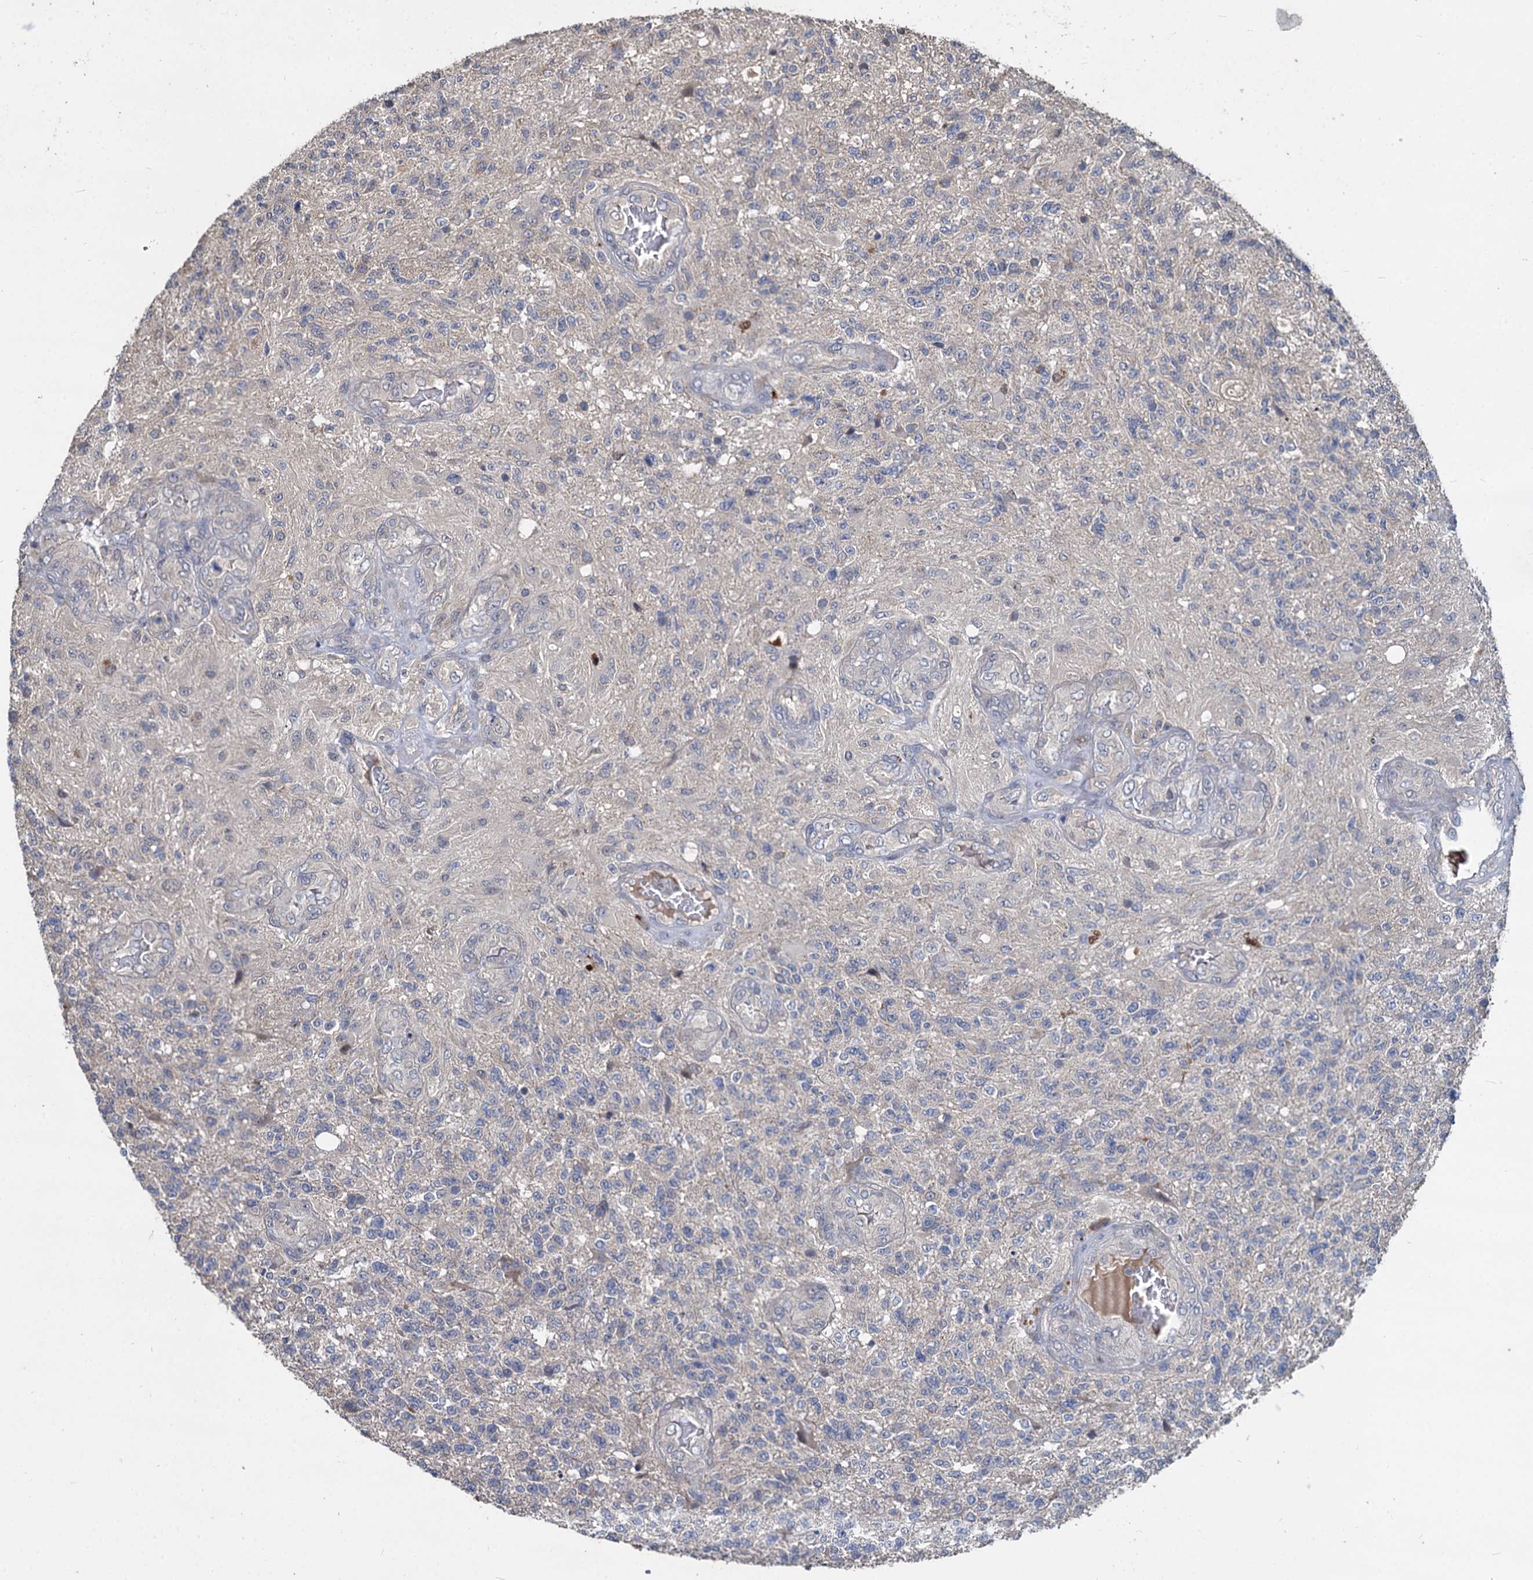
{"staining": {"intensity": "negative", "quantity": "none", "location": "none"}, "tissue": "glioma", "cell_type": "Tumor cells", "image_type": "cancer", "snomed": [{"axis": "morphology", "description": "Glioma, malignant, High grade"}, {"axis": "topography", "description": "Brain"}], "caption": "Tumor cells show no significant staining in high-grade glioma (malignant).", "gene": "CCDC184", "patient": {"sex": "male", "age": 56}}